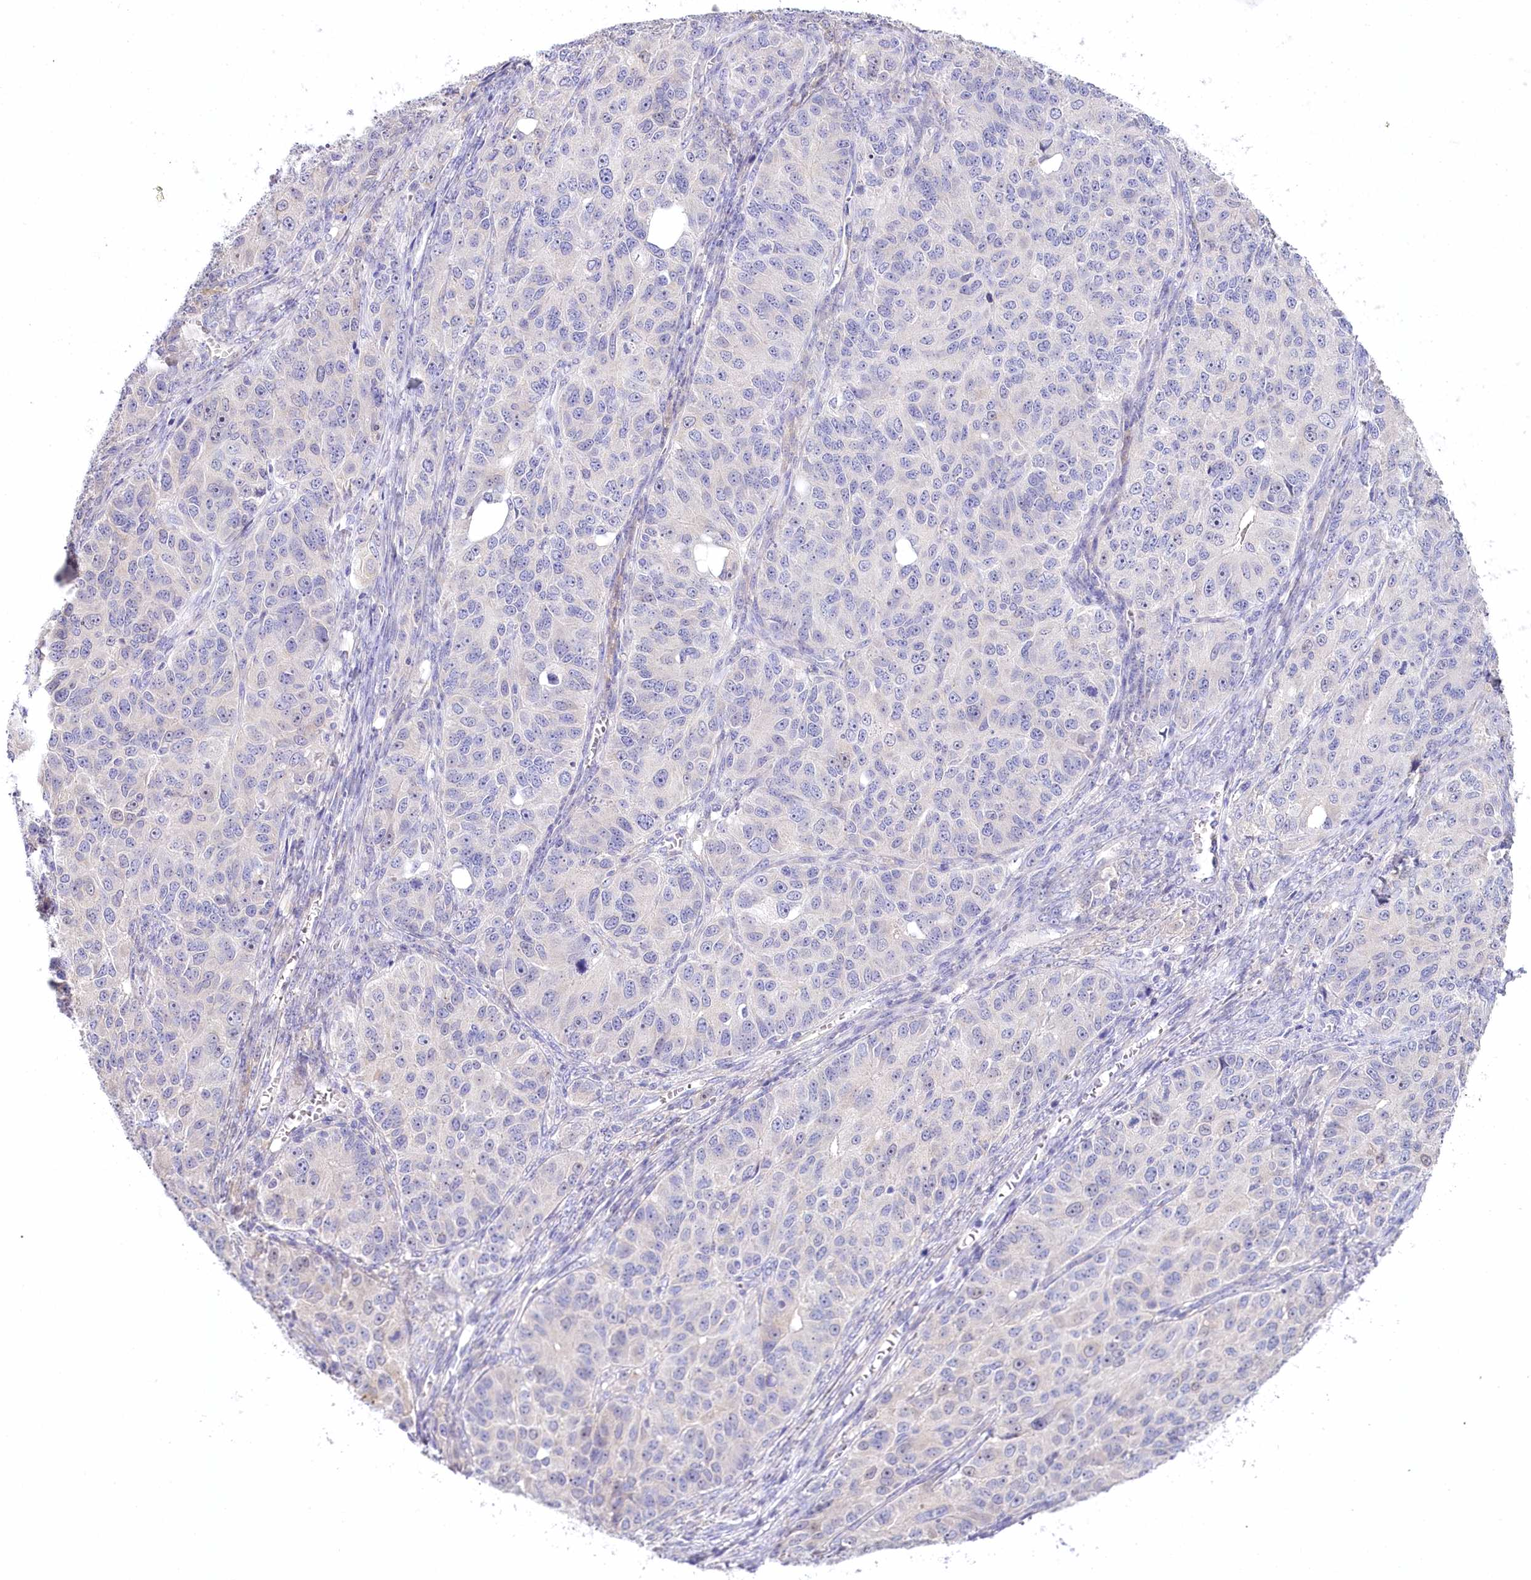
{"staining": {"intensity": "negative", "quantity": "none", "location": "none"}, "tissue": "ovarian cancer", "cell_type": "Tumor cells", "image_type": "cancer", "snomed": [{"axis": "morphology", "description": "Carcinoma, endometroid"}, {"axis": "topography", "description": "Ovary"}], "caption": "Human endometroid carcinoma (ovarian) stained for a protein using IHC reveals no staining in tumor cells.", "gene": "MYOZ1", "patient": {"sex": "female", "age": 51}}